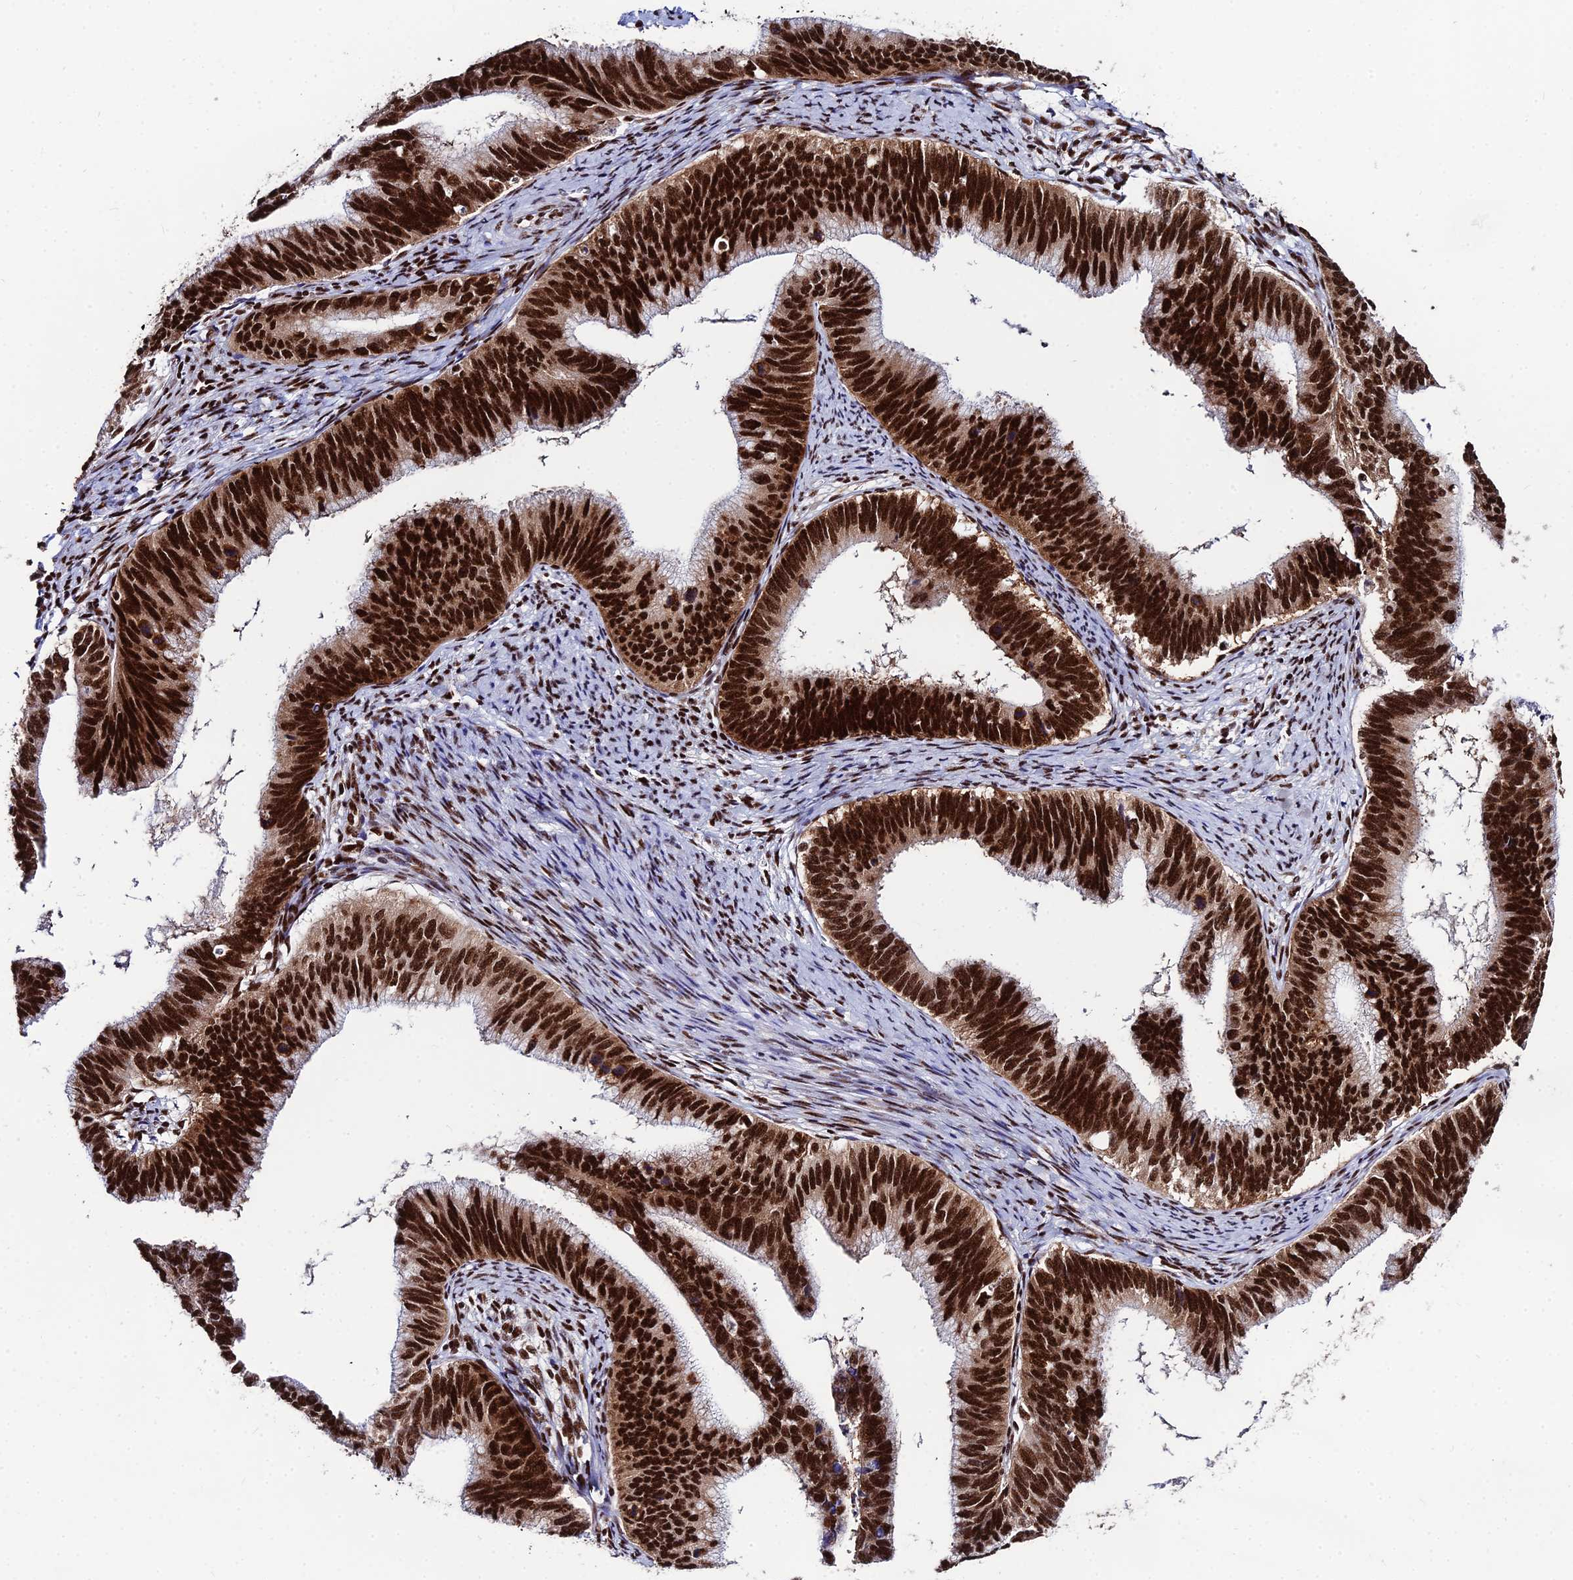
{"staining": {"intensity": "strong", "quantity": ">75%", "location": "nuclear"}, "tissue": "cervical cancer", "cell_type": "Tumor cells", "image_type": "cancer", "snomed": [{"axis": "morphology", "description": "Adenocarcinoma, NOS"}, {"axis": "topography", "description": "Cervix"}], "caption": "This micrograph reveals IHC staining of cervical adenocarcinoma, with high strong nuclear positivity in approximately >75% of tumor cells.", "gene": "HNRNPH1", "patient": {"sex": "female", "age": 42}}